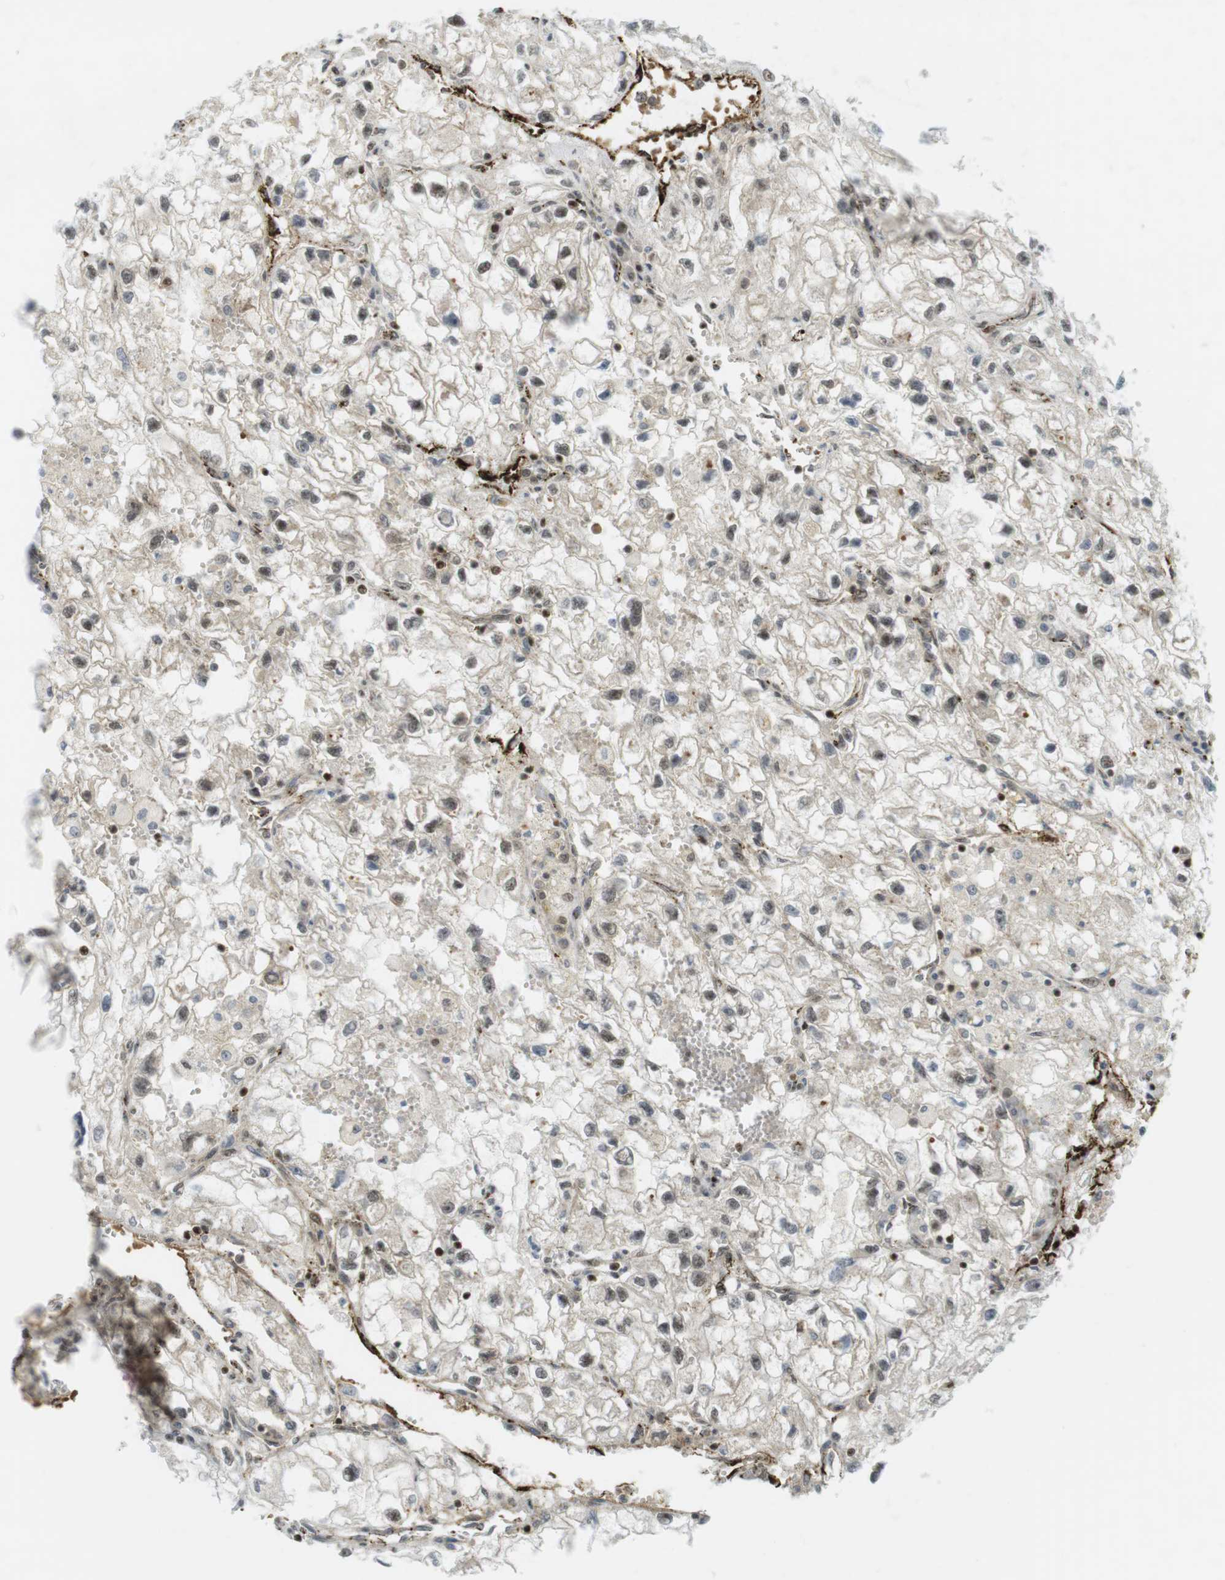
{"staining": {"intensity": "weak", "quantity": ">75%", "location": "nuclear"}, "tissue": "renal cancer", "cell_type": "Tumor cells", "image_type": "cancer", "snomed": [{"axis": "morphology", "description": "Adenocarcinoma, NOS"}, {"axis": "topography", "description": "Kidney"}], "caption": "Immunohistochemistry histopathology image of adenocarcinoma (renal) stained for a protein (brown), which exhibits low levels of weak nuclear positivity in approximately >75% of tumor cells.", "gene": "PPP1R13B", "patient": {"sex": "female", "age": 70}}